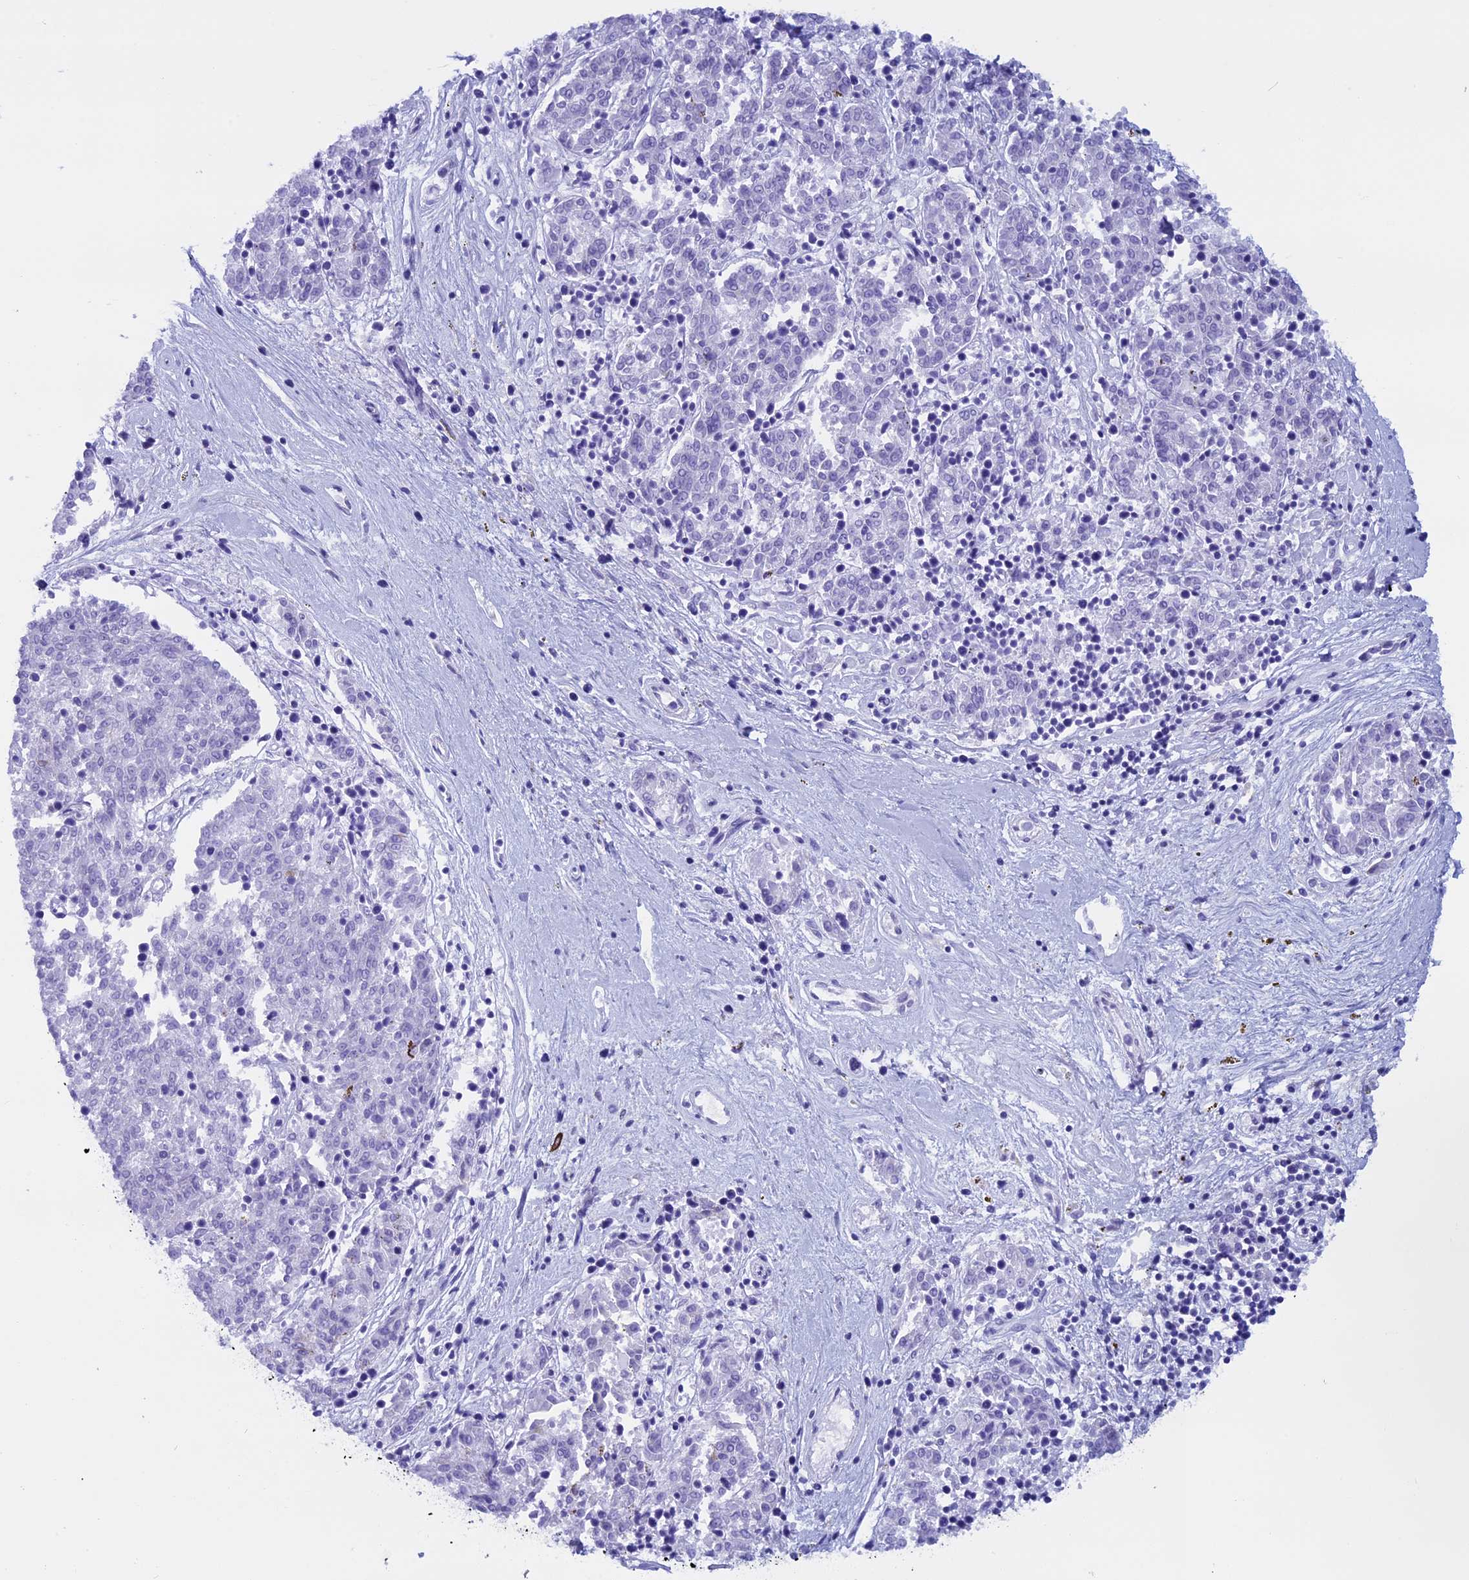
{"staining": {"intensity": "negative", "quantity": "none", "location": "none"}, "tissue": "melanoma", "cell_type": "Tumor cells", "image_type": "cancer", "snomed": [{"axis": "morphology", "description": "Malignant melanoma, NOS"}, {"axis": "topography", "description": "Skin"}], "caption": "Tumor cells are negative for protein expression in human malignant melanoma.", "gene": "FAM169A", "patient": {"sex": "female", "age": 72}}